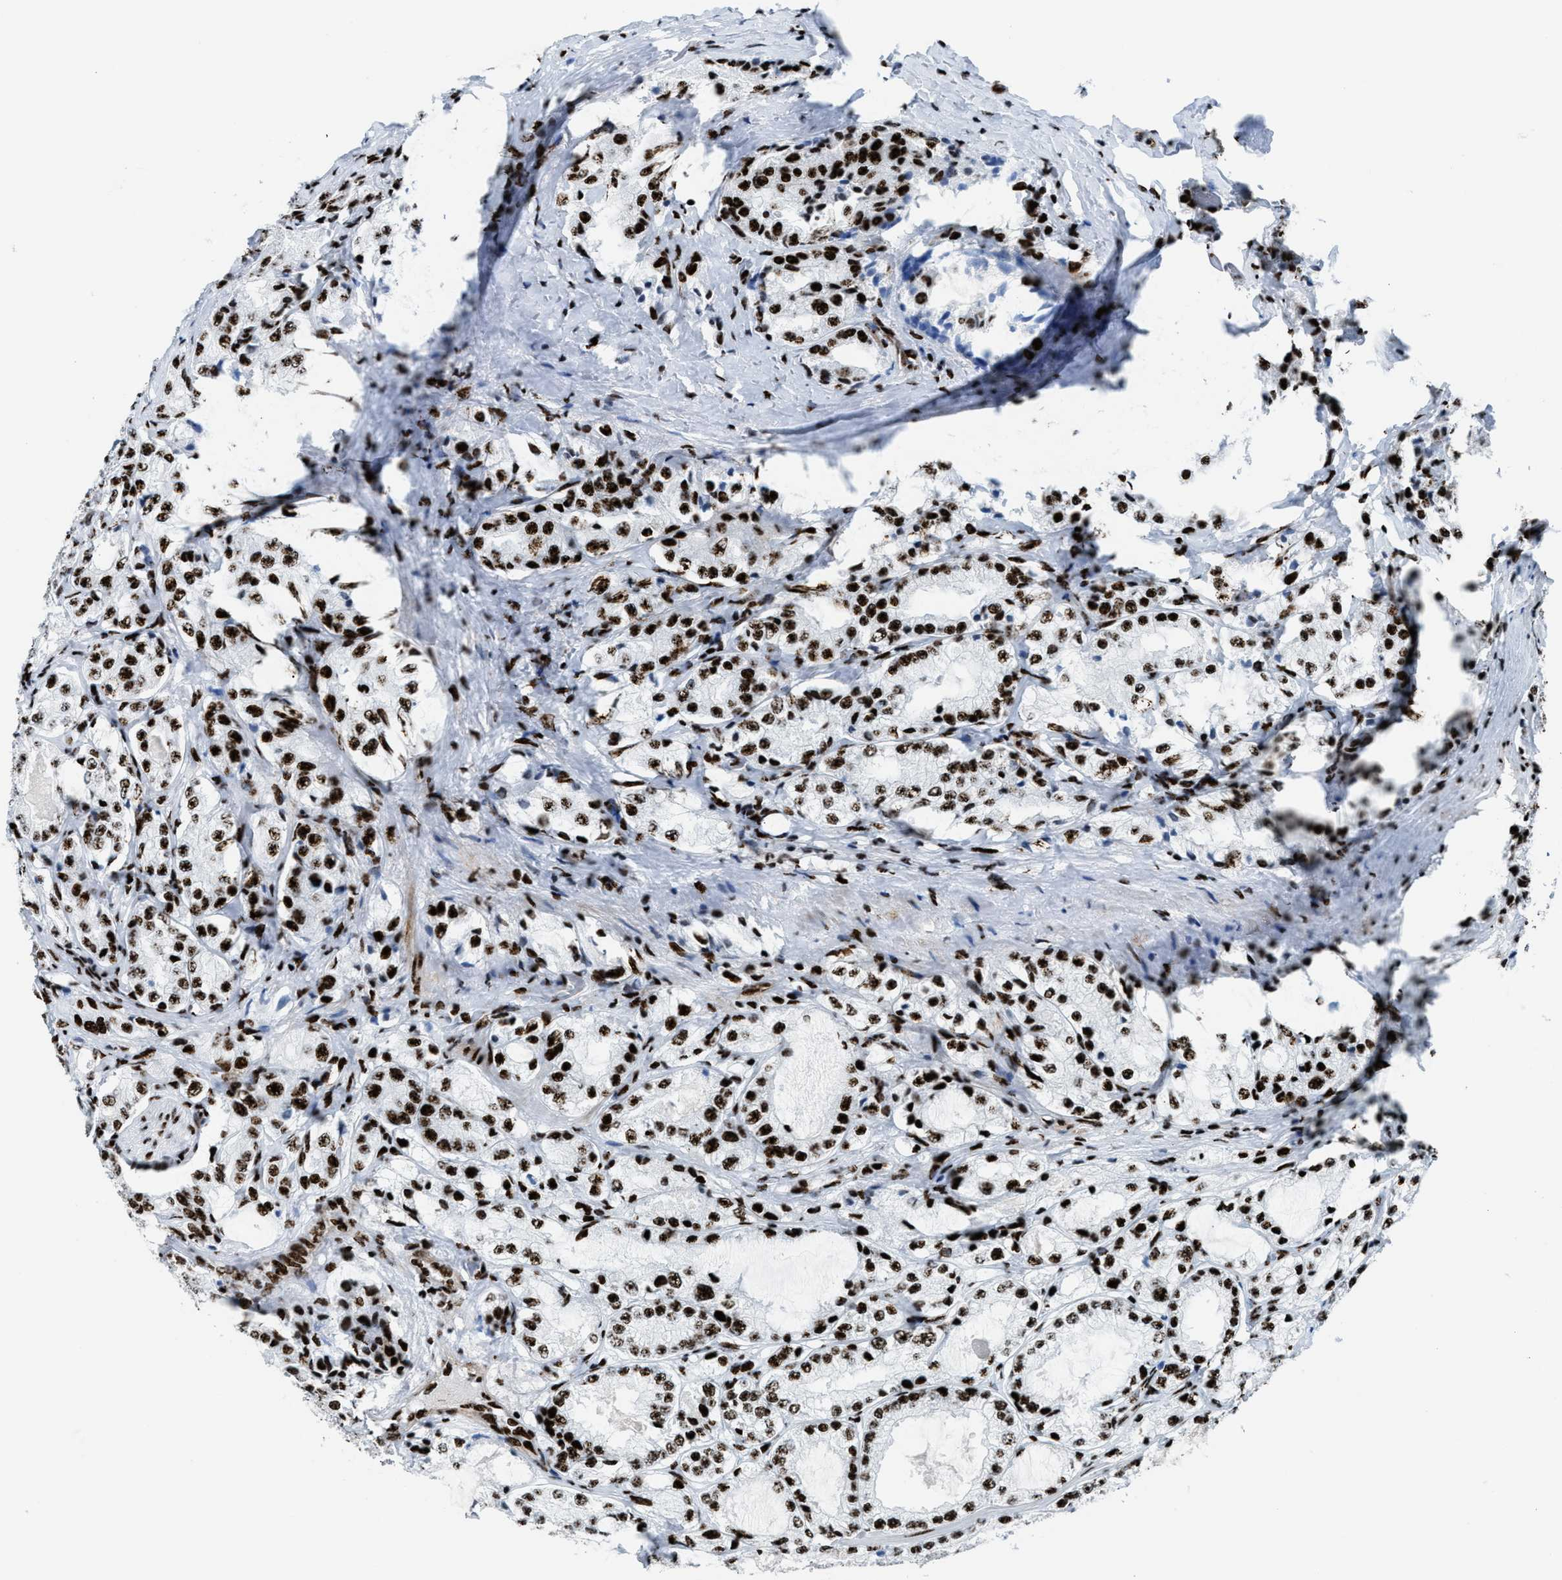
{"staining": {"intensity": "strong", "quantity": ">75%", "location": "nuclear"}, "tissue": "prostate cancer", "cell_type": "Tumor cells", "image_type": "cancer", "snomed": [{"axis": "morphology", "description": "Adenocarcinoma, High grade"}, {"axis": "topography", "description": "Prostate"}], "caption": "High-grade adenocarcinoma (prostate) stained with immunohistochemistry (IHC) displays strong nuclear expression in about >75% of tumor cells. (brown staining indicates protein expression, while blue staining denotes nuclei).", "gene": "NONO", "patient": {"sex": "male", "age": 73}}